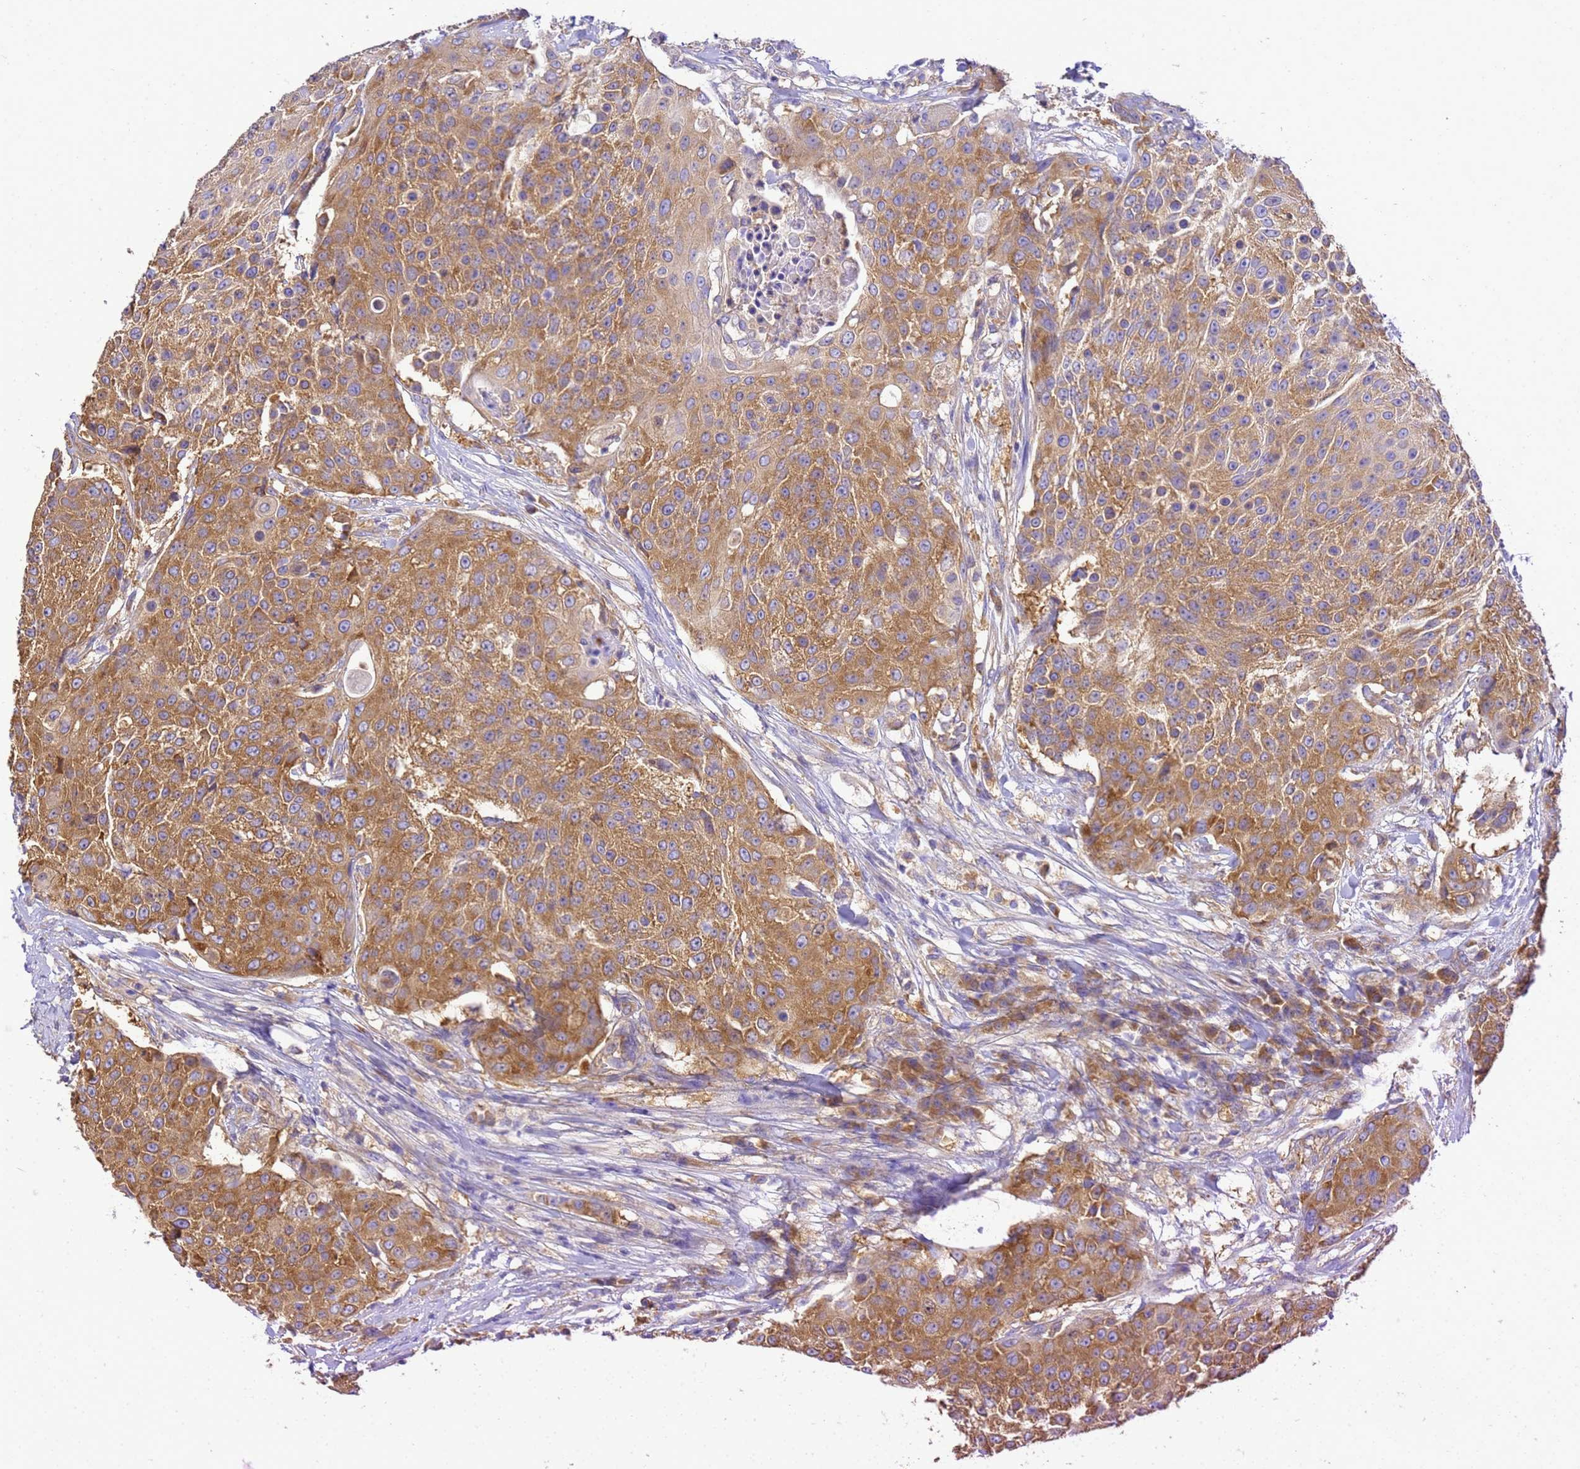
{"staining": {"intensity": "strong", "quantity": ">75%", "location": "cytoplasmic/membranous"}, "tissue": "urothelial cancer", "cell_type": "Tumor cells", "image_type": "cancer", "snomed": [{"axis": "morphology", "description": "Urothelial carcinoma, High grade"}, {"axis": "topography", "description": "Urinary bladder"}], "caption": "A histopathology image of human urothelial cancer stained for a protein reveals strong cytoplasmic/membranous brown staining in tumor cells.", "gene": "NARS1", "patient": {"sex": "female", "age": 63}}